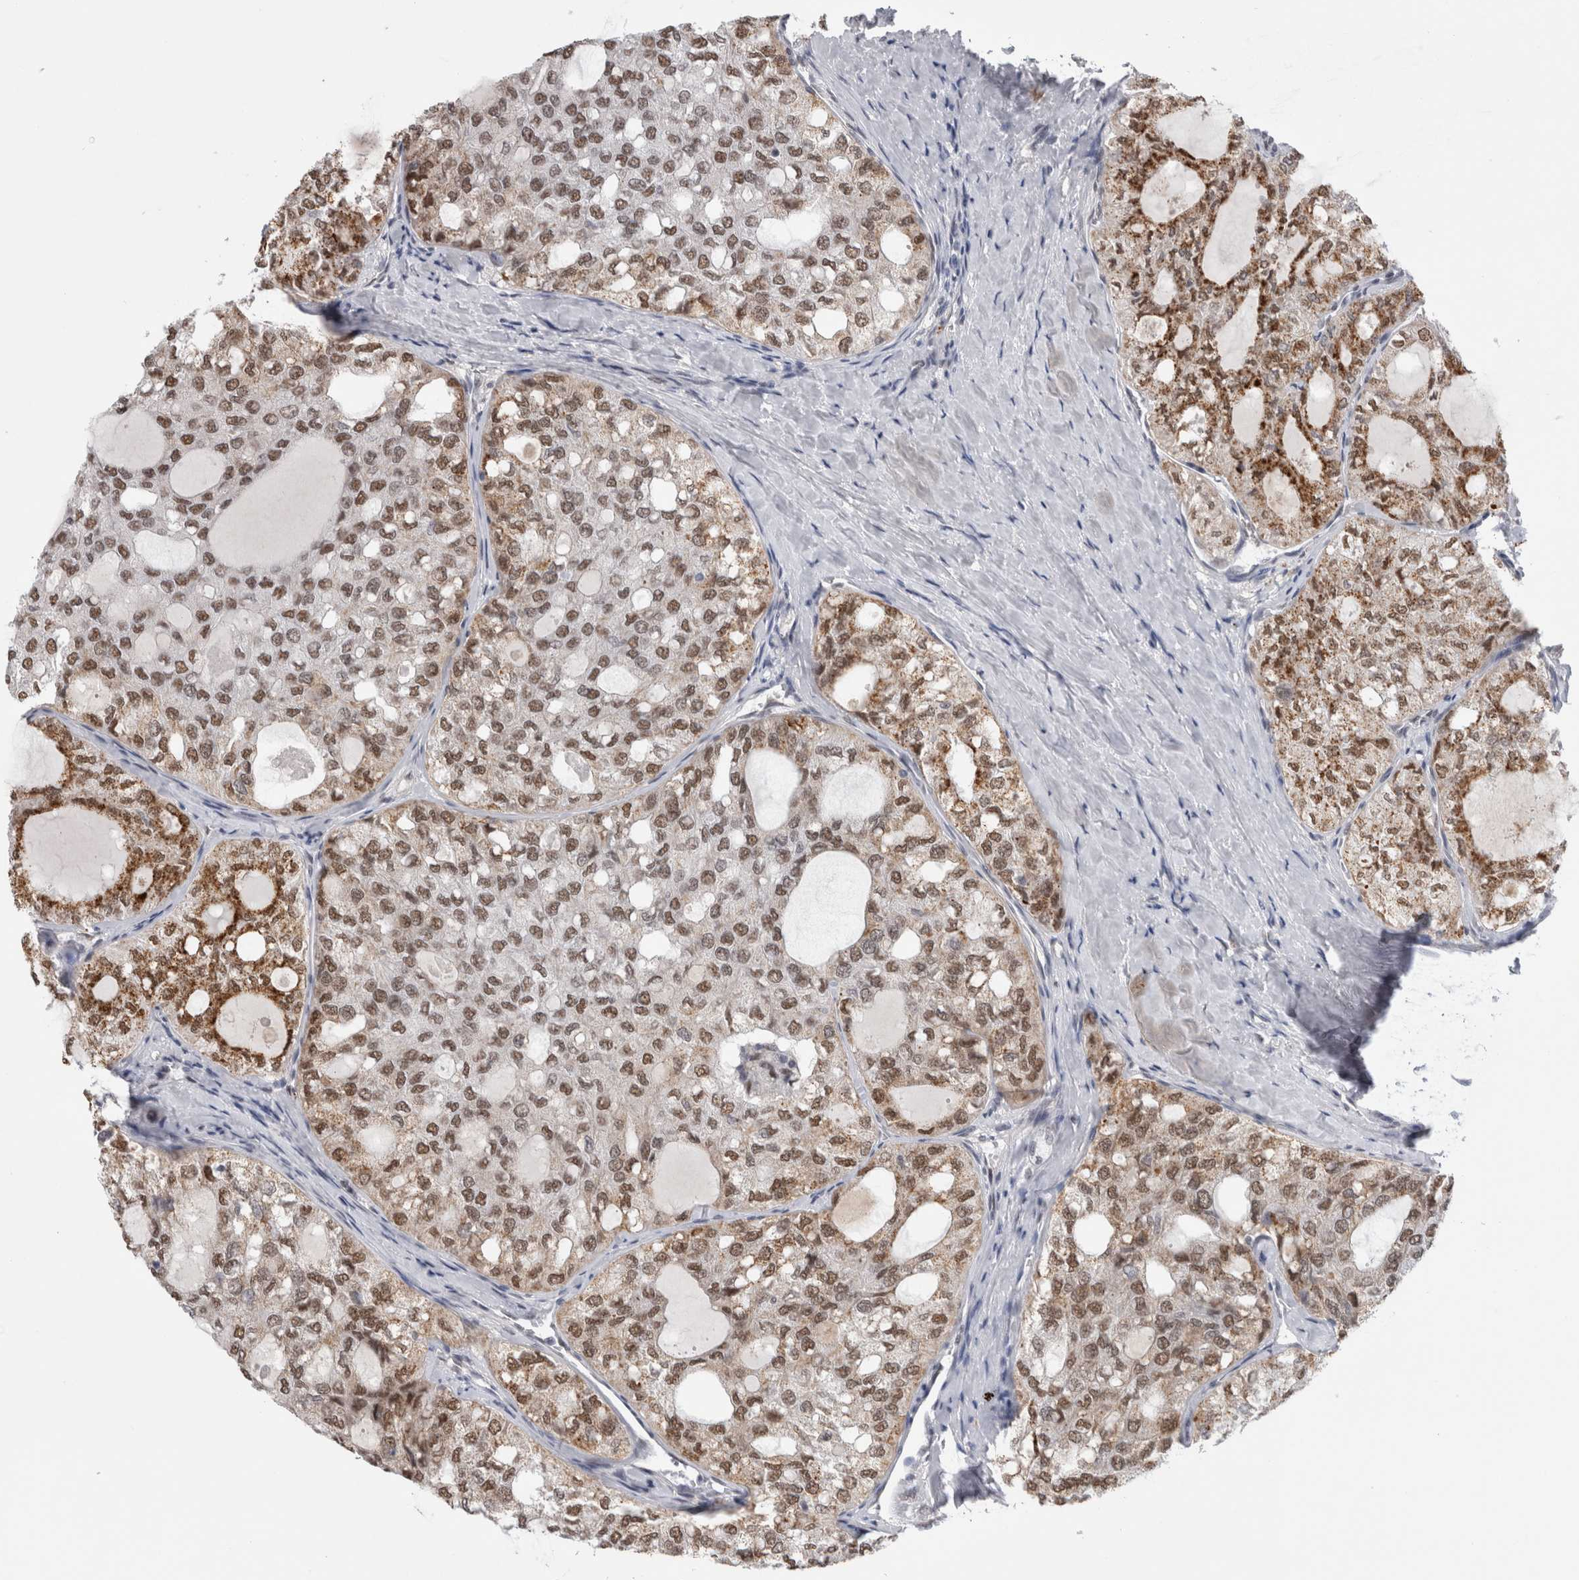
{"staining": {"intensity": "moderate", "quantity": ">75%", "location": "nuclear"}, "tissue": "thyroid cancer", "cell_type": "Tumor cells", "image_type": "cancer", "snomed": [{"axis": "morphology", "description": "Follicular adenoma carcinoma, NOS"}, {"axis": "topography", "description": "Thyroid gland"}], "caption": "The histopathology image demonstrates immunohistochemical staining of thyroid cancer (follicular adenoma carcinoma). There is moderate nuclear staining is present in approximately >75% of tumor cells.", "gene": "API5", "patient": {"sex": "male", "age": 75}}